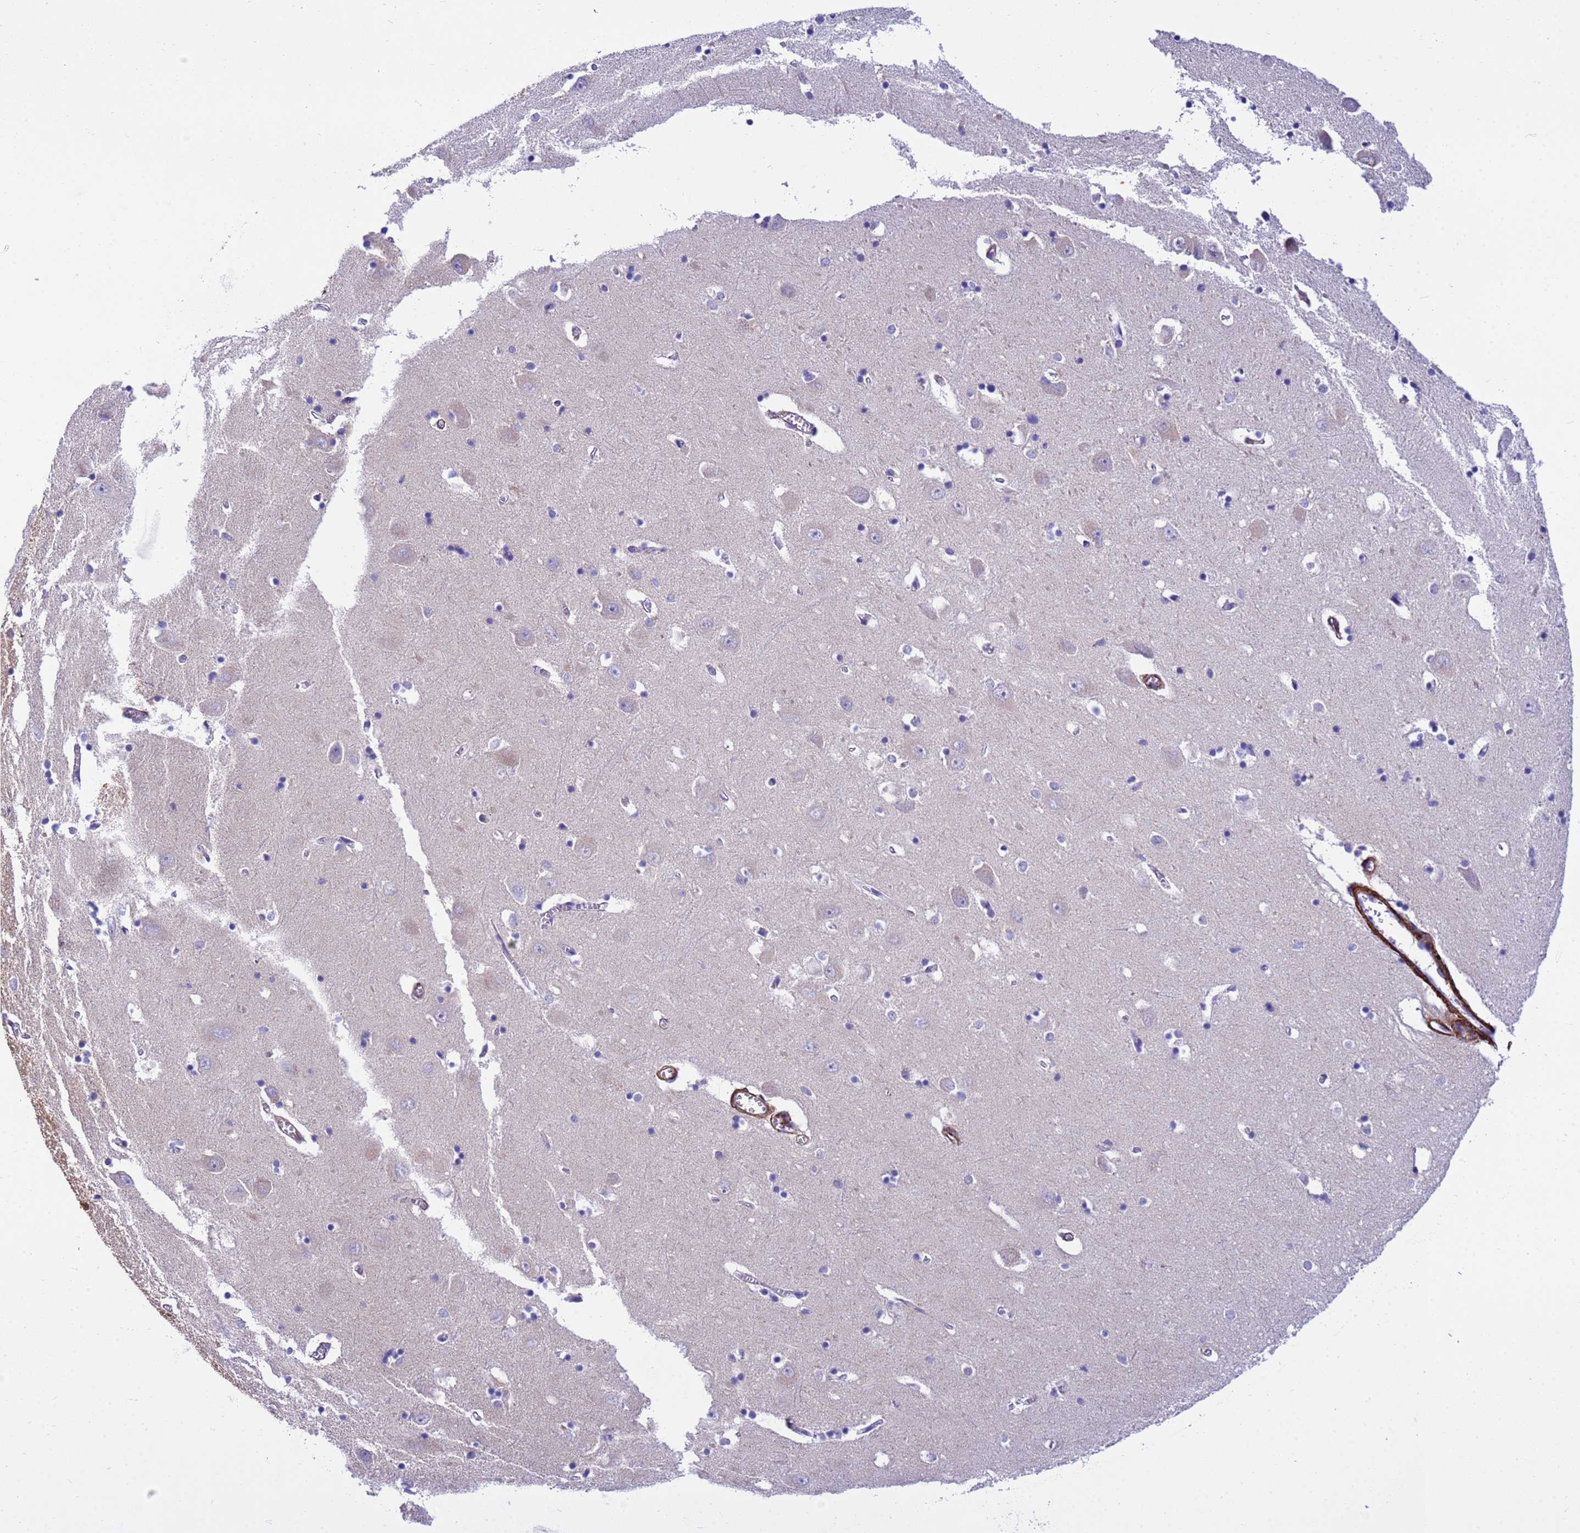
{"staining": {"intensity": "weak", "quantity": "25%-75%", "location": "cytoplasmic/membranous"}, "tissue": "hippocampus", "cell_type": "Glial cells", "image_type": "normal", "snomed": [{"axis": "morphology", "description": "Normal tissue, NOS"}, {"axis": "topography", "description": "Hippocampus"}], "caption": "Hippocampus stained with a brown dye shows weak cytoplasmic/membranous positive positivity in approximately 25%-75% of glial cells.", "gene": "P2RX7", "patient": {"sex": "male", "age": 70}}